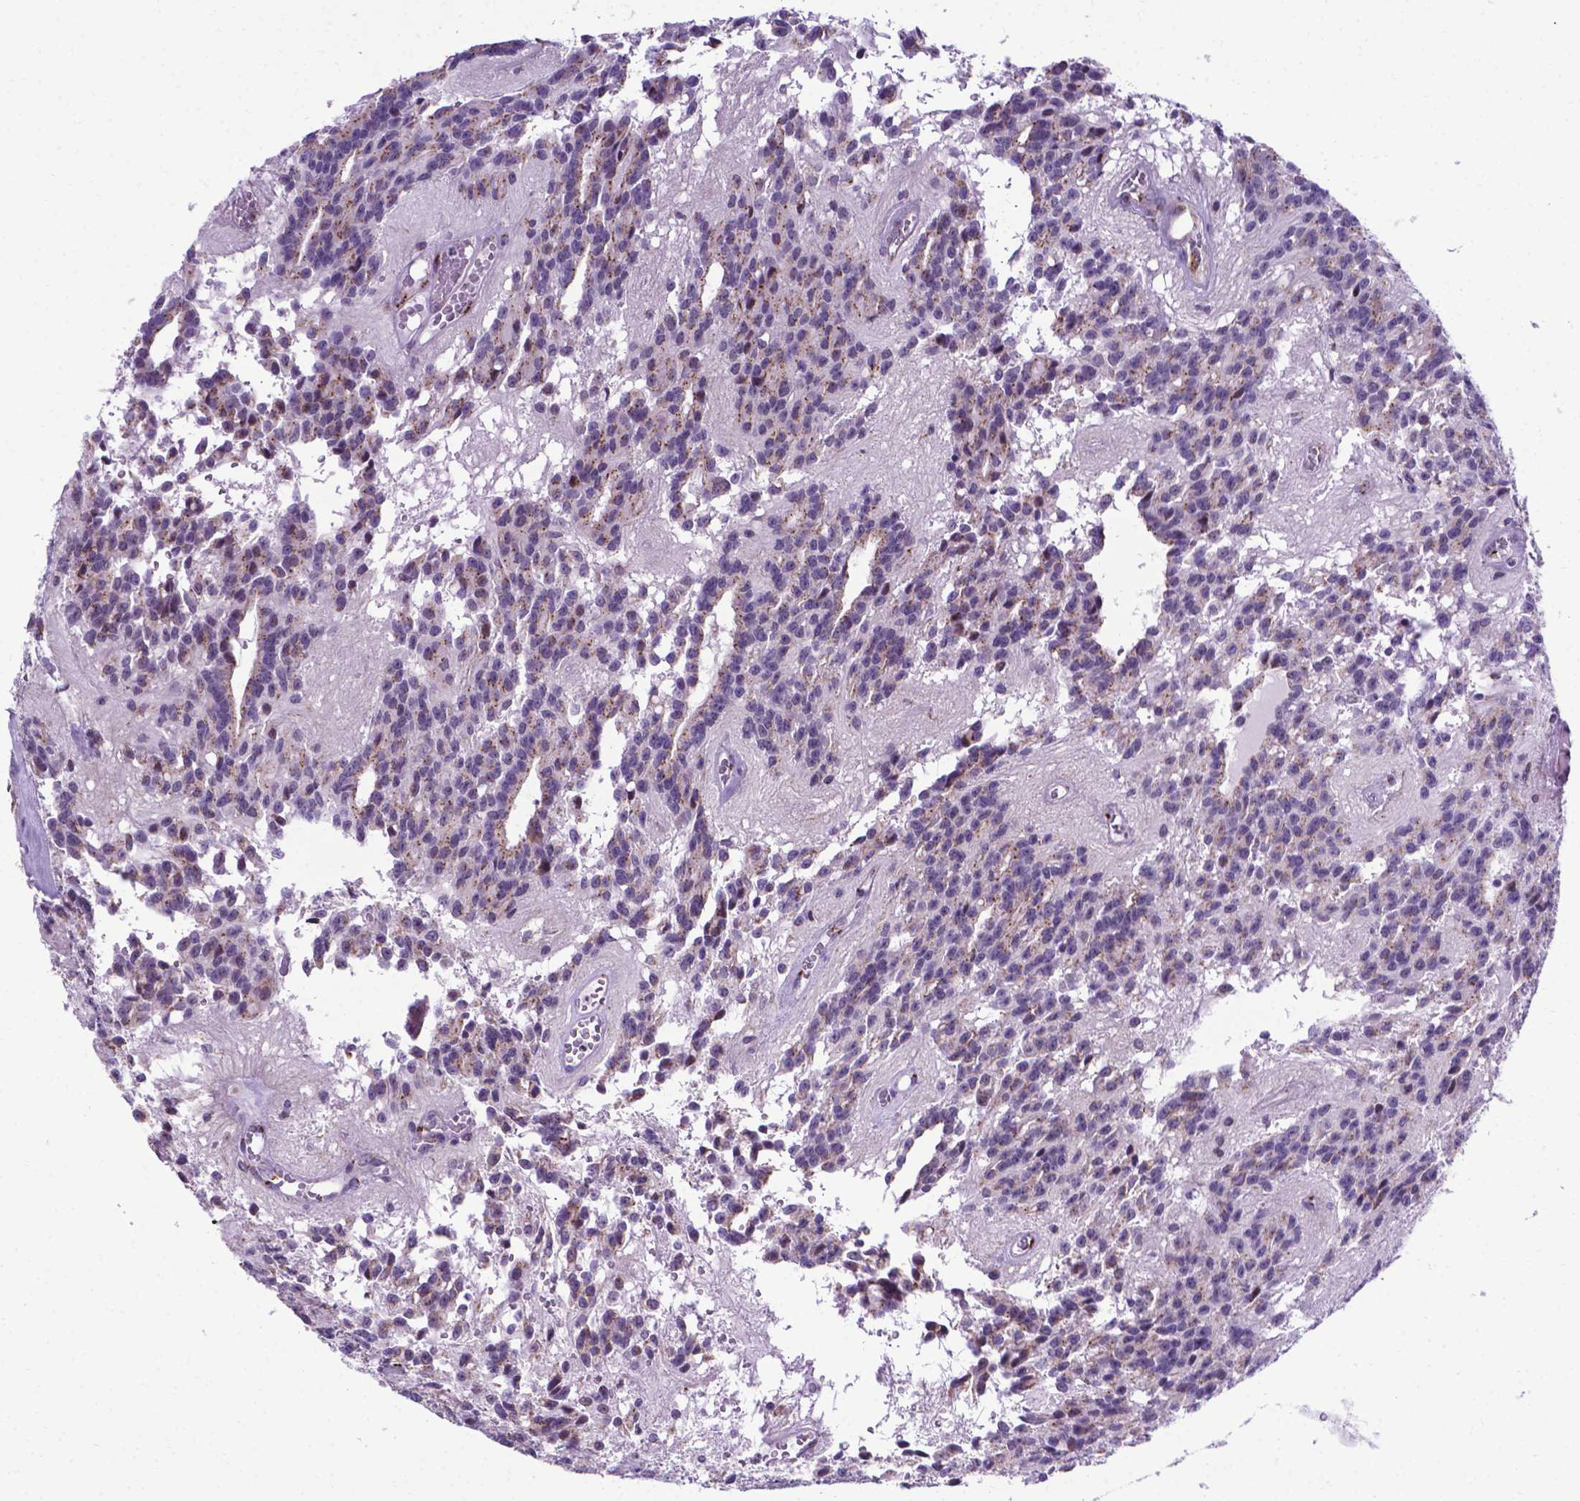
{"staining": {"intensity": "weak", "quantity": "25%-75%", "location": "cytoplasmic/membranous"}, "tissue": "glioma", "cell_type": "Tumor cells", "image_type": "cancer", "snomed": [{"axis": "morphology", "description": "Glioma, malignant, Low grade"}, {"axis": "topography", "description": "Brain"}], "caption": "DAB immunohistochemical staining of human malignant glioma (low-grade) exhibits weak cytoplasmic/membranous protein staining in about 25%-75% of tumor cells.", "gene": "MRPL10", "patient": {"sex": "male", "age": 31}}